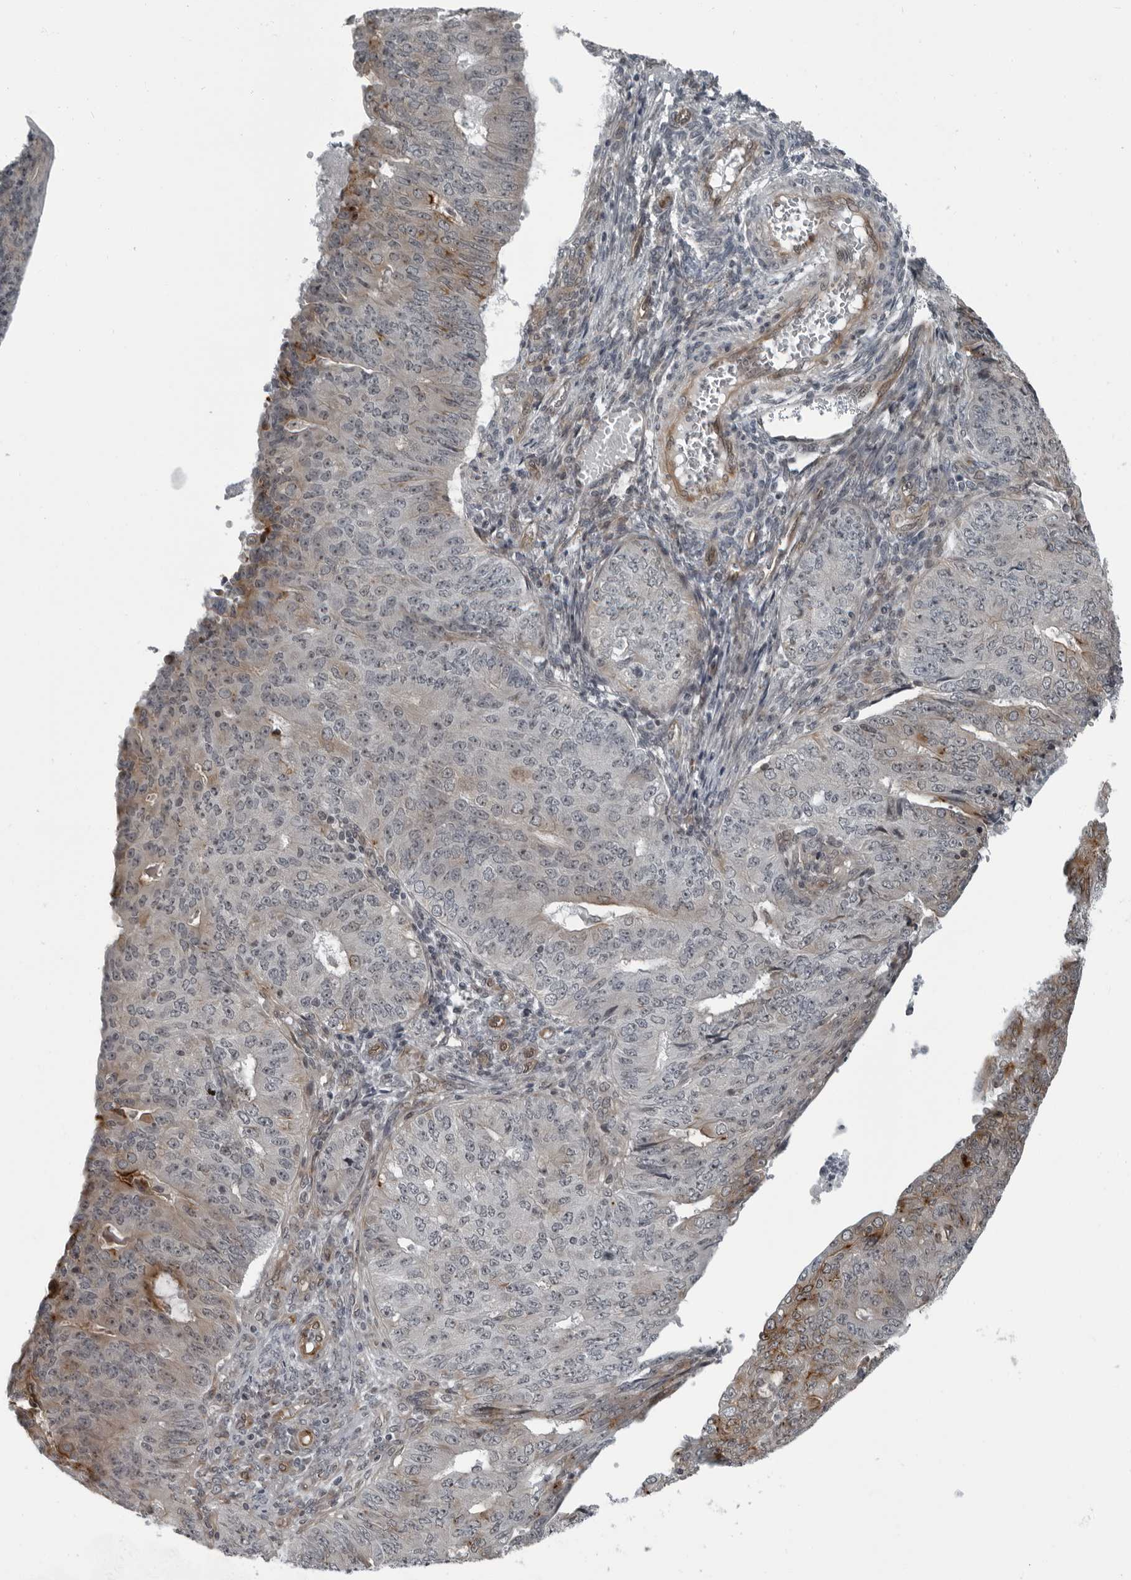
{"staining": {"intensity": "moderate", "quantity": "<25%", "location": "cytoplasmic/membranous"}, "tissue": "endometrial cancer", "cell_type": "Tumor cells", "image_type": "cancer", "snomed": [{"axis": "morphology", "description": "Adenocarcinoma, NOS"}, {"axis": "topography", "description": "Endometrium"}], "caption": "Tumor cells show low levels of moderate cytoplasmic/membranous positivity in about <25% of cells in human adenocarcinoma (endometrial). Using DAB (3,3'-diaminobenzidine) (brown) and hematoxylin (blue) stains, captured at high magnification using brightfield microscopy.", "gene": "FAM102B", "patient": {"sex": "female", "age": 32}}